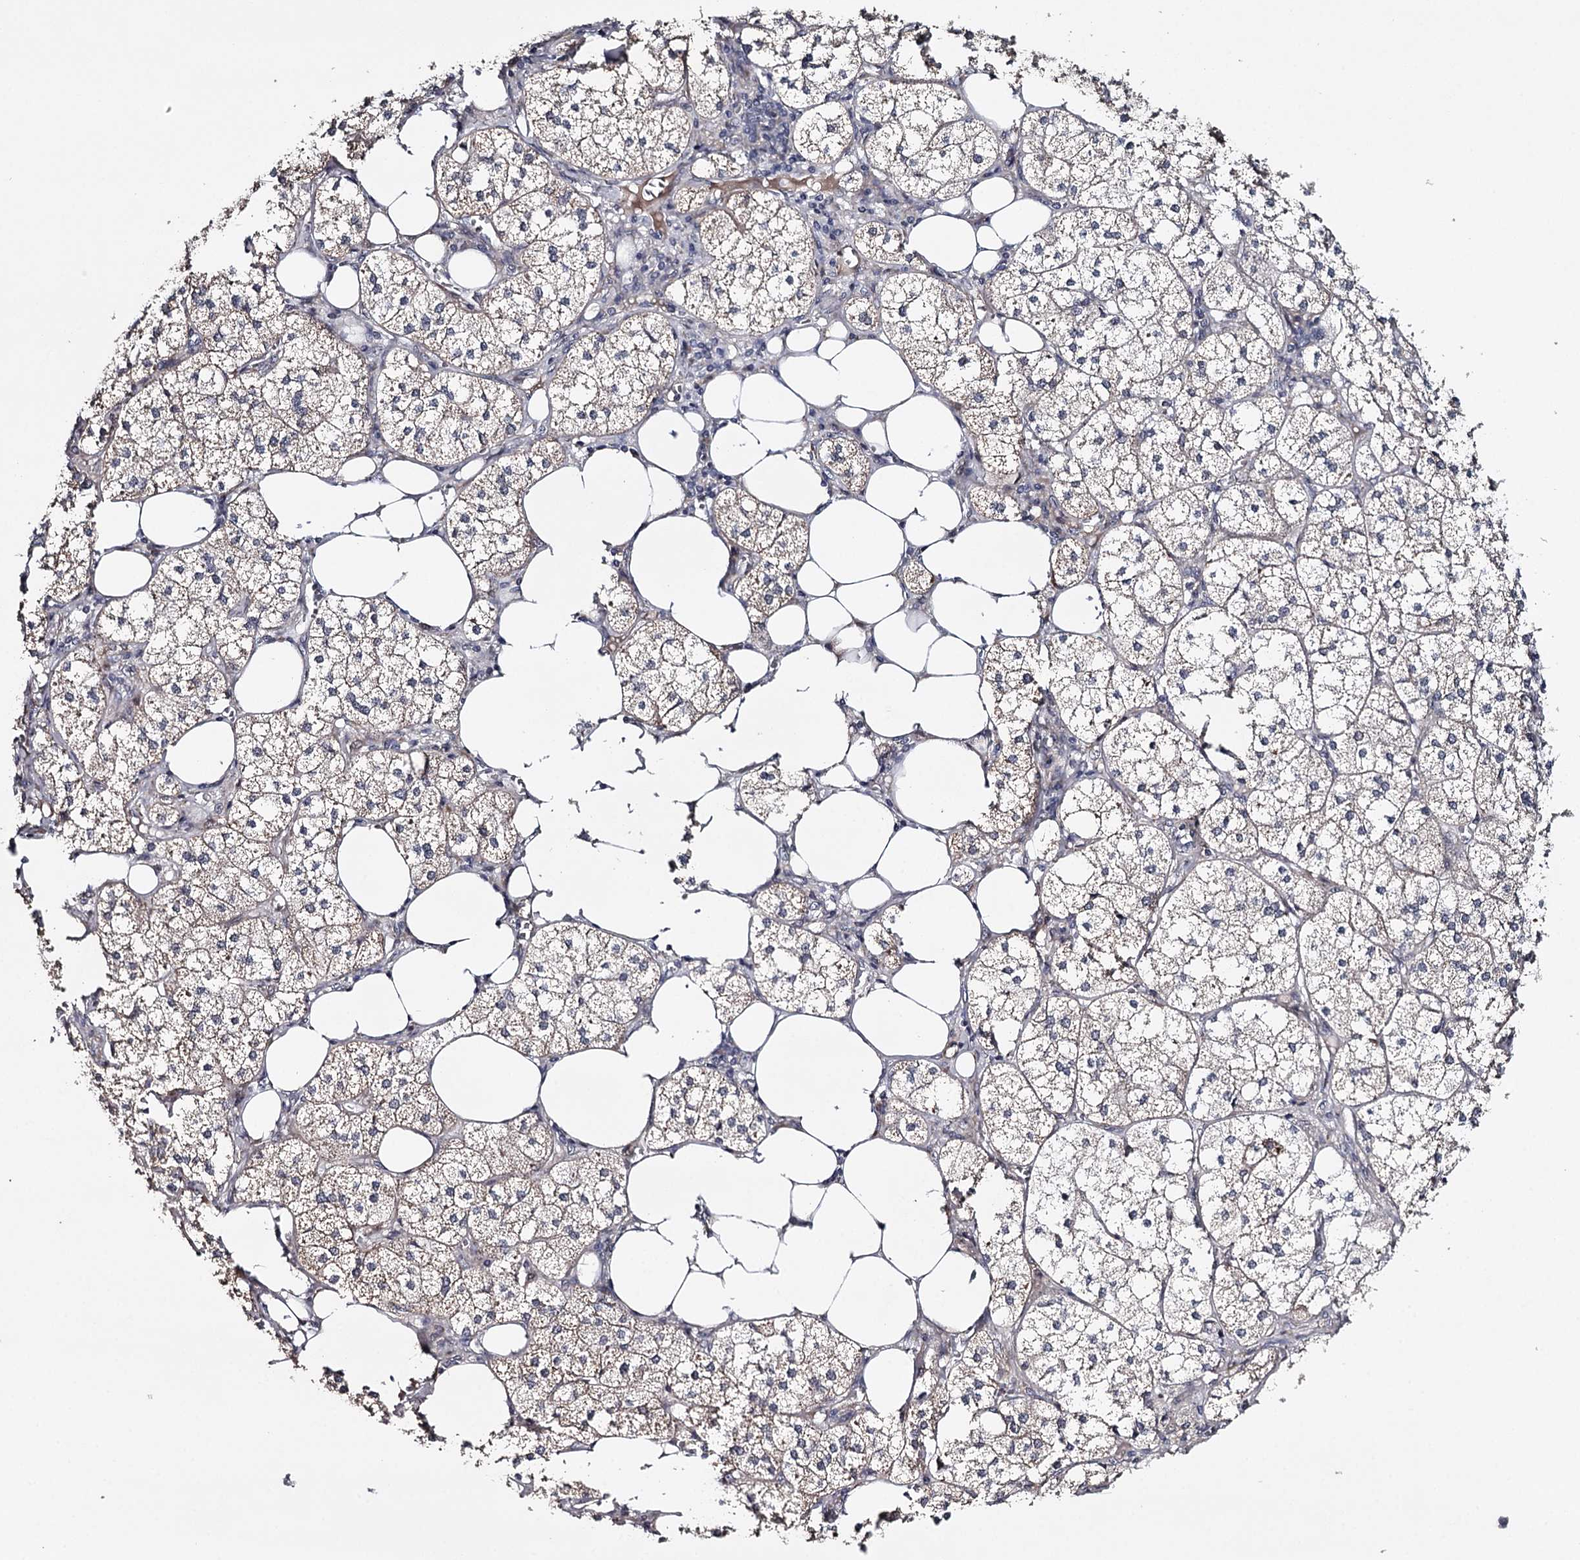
{"staining": {"intensity": "weak", "quantity": "25%-75%", "location": "cytoplasmic/membranous"}, "tissue": "adrenal gland", "cell_type": "Glandular cells", "image_type": "normal", "snomed": [{"axis": "morphology", "description": "Normal tissue, NOS"}, {"axis": "topography", "description": "Adrenal gland"}], "caption": "The photomicrograph displays staining of normal adrenal gland, revealing weak cytoplasmic/membranous protein positivity (brown color) within glandular cells.", "gene": "GTSF1", "patient": {"sex": "female", "age": 61}}